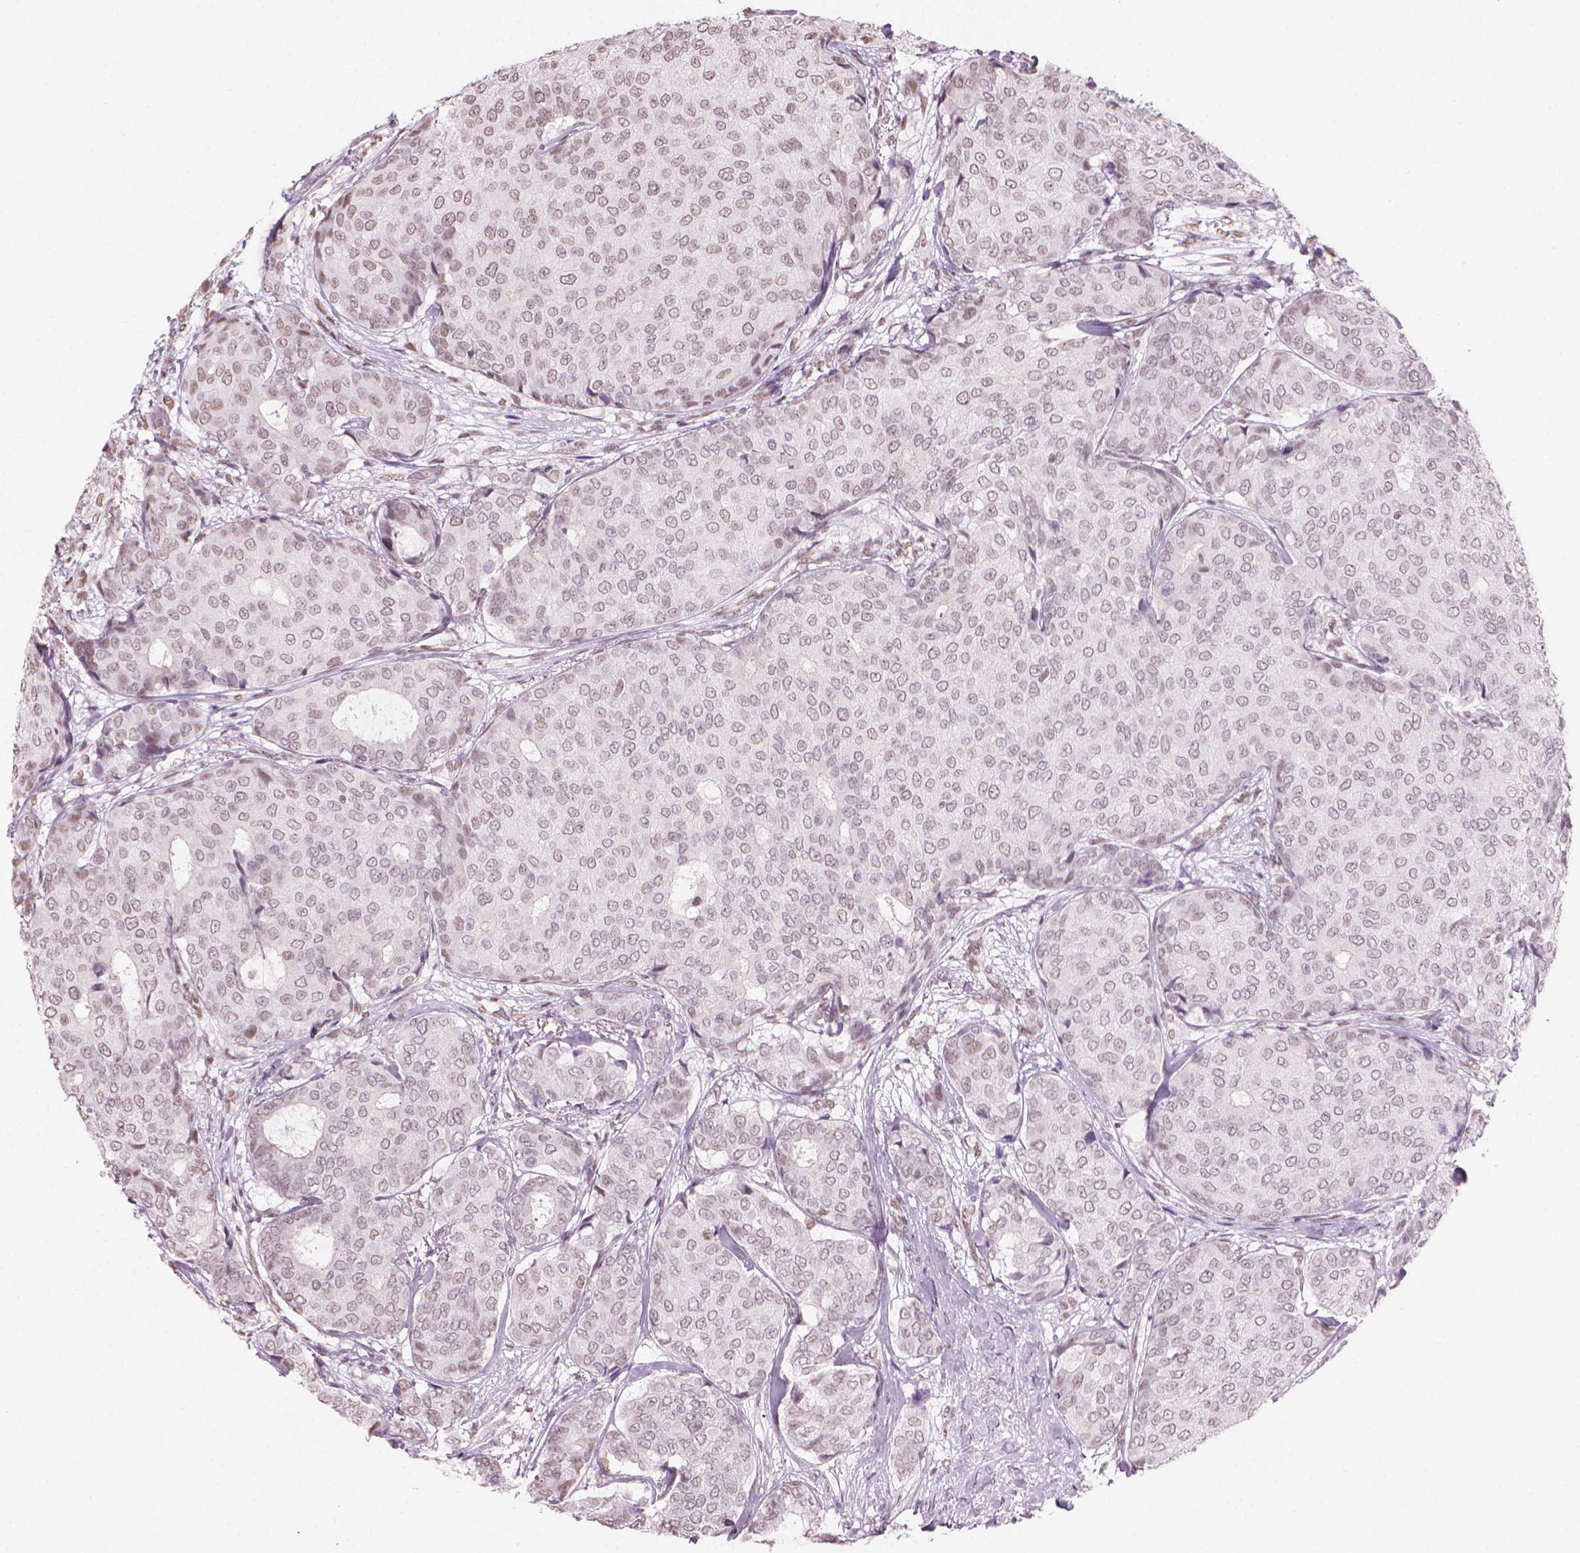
{"staining": {"intensity": "weak", "quantity": "25%-75%", "location": "nuclear"}, "tissue": "breast cancer", "cell_type": "Tumor cells", "image_type": "cancer", "snomed": [{"axis": "morphology", "description": "Duct carcinoma"}, {"axis": "topography", "description": "Breast"}], "caption": "This is an image of immunohistochemistry (IHC) staining of breast cancer (invasive ductal carcinoma), which shows weak positivity in the nuclear of tumor cells.", "gene": "PIAS2", "patient": {"sex": "female", "age": 75}}